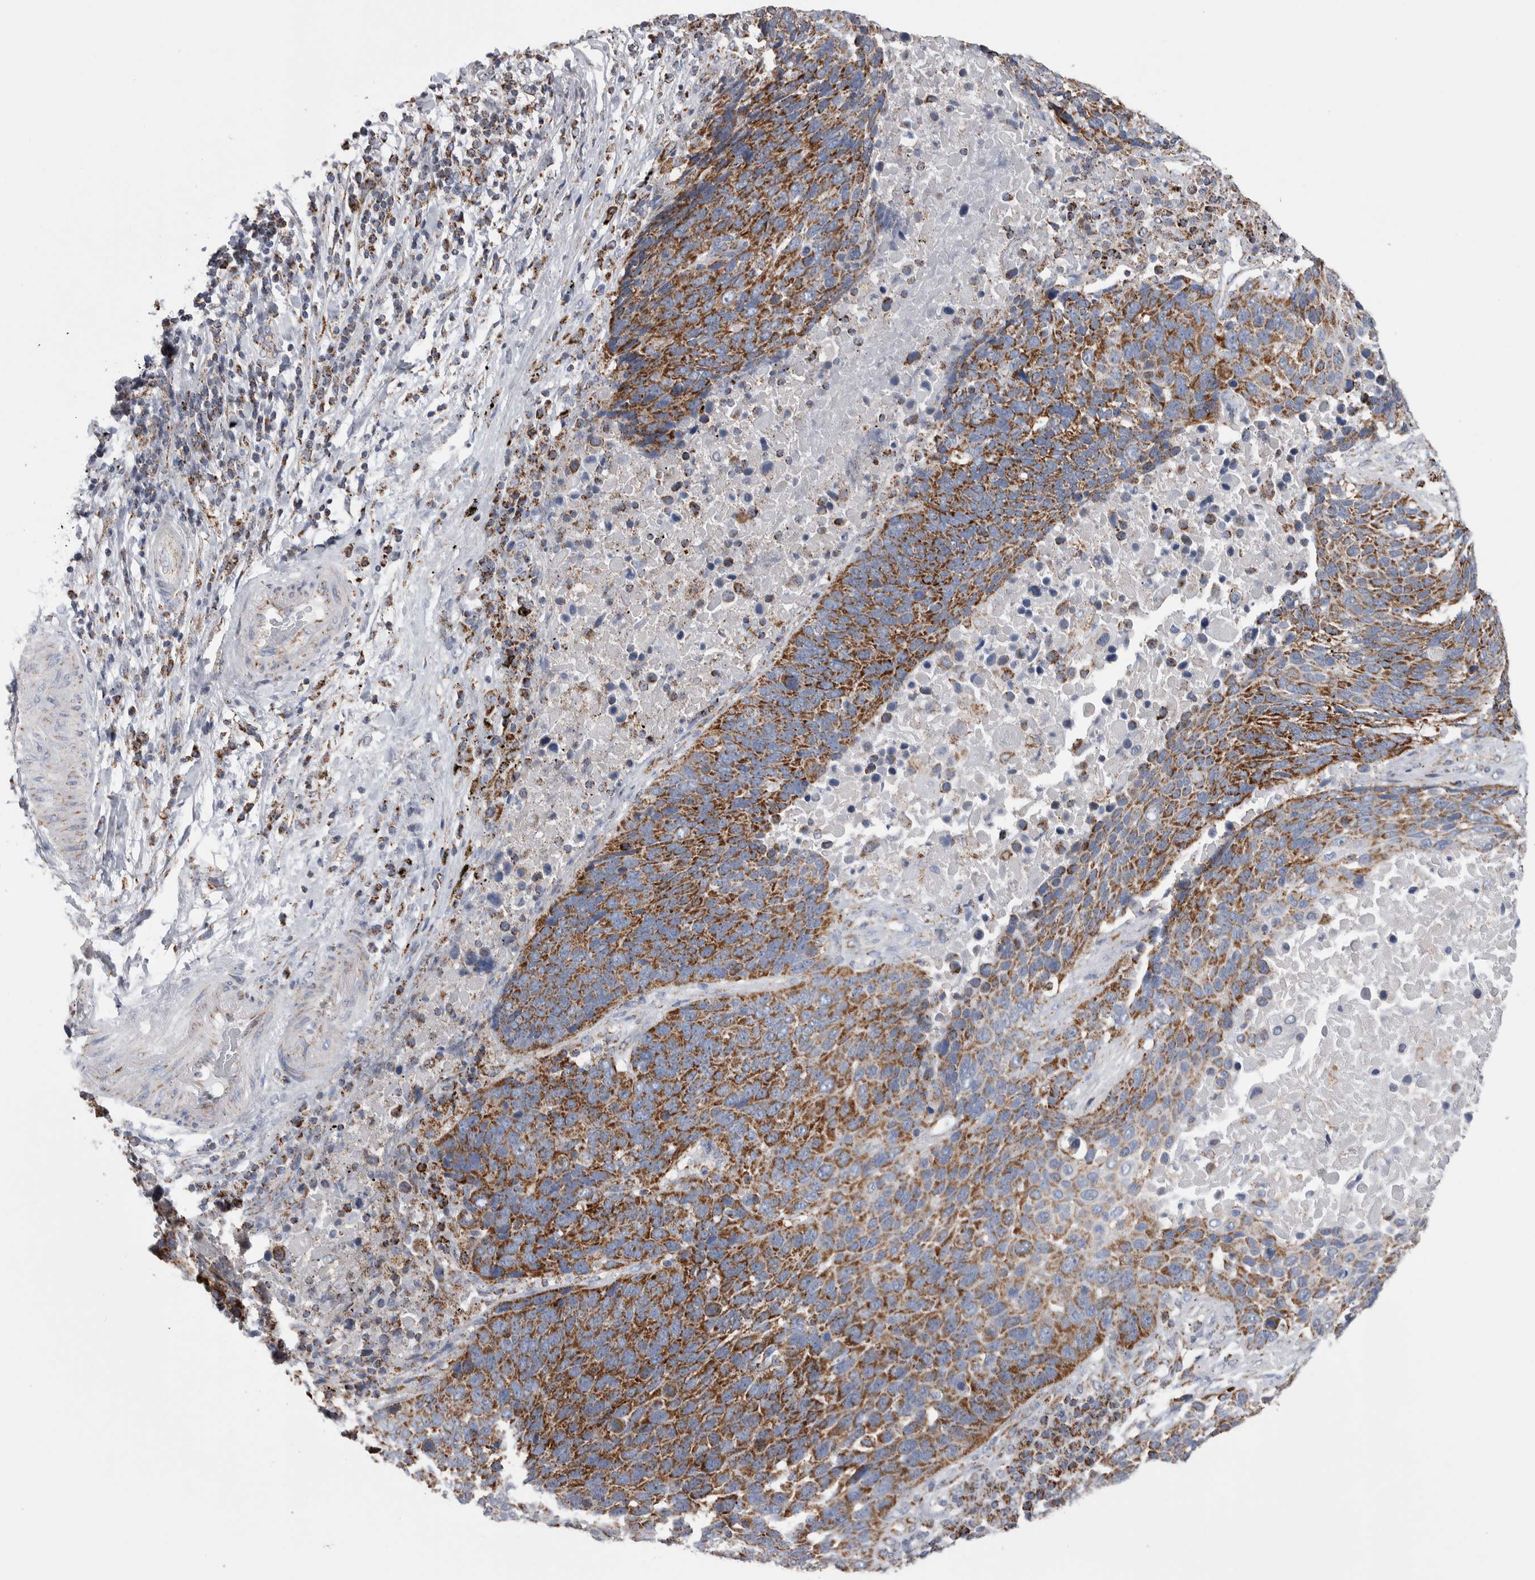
{"staining": {"intensity": "moderate", "quantity": ">75%", "location": "cytoplasmic/membranous"}, "tissue": "lung cancer", "cell_type": "Tumor cells", "image_type": "cancer", "snomed": [{"axis": "morphology", "description": "Squamous cell carcinoma, NOS"}, {"axis": "topography", "description": "Lung"}], "caption": "A brown stain shows moderate cytoplasmic/membranous positivity of a protein in human squamous cell carcinoma (lung) tumor cells.", "gene": "ETFA", "patient": {"sex": "male", "age": 66}}